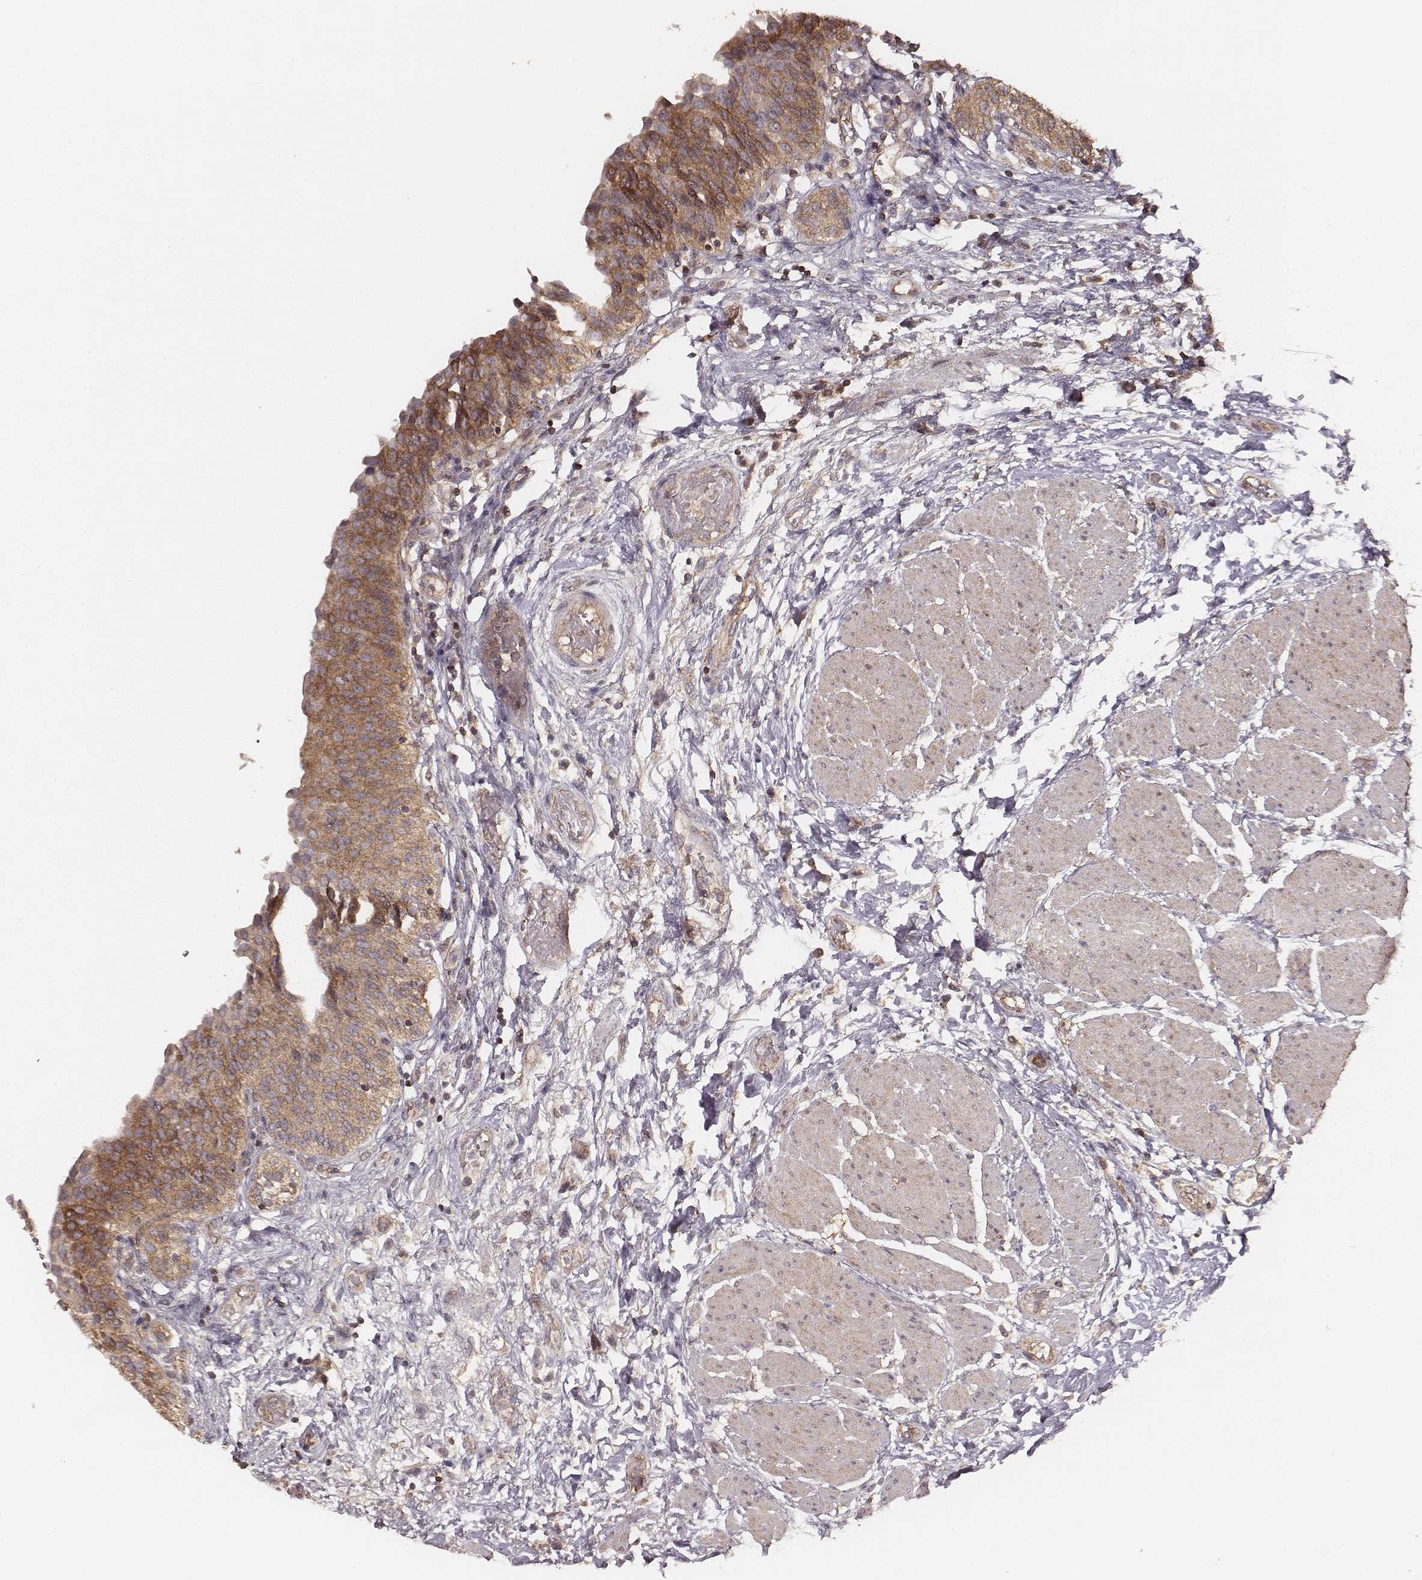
{"staining": {"intensity": "moderate", "quantity": ">75%", "location": "cytoplasmic/membranous"}, "tissue": "urinary bladder", "cell_type": "Urothelial cells", "image_type": "normal", "snomed": [{"axis": "morphology", "description": "Normal tissue, NOS"}, {"axis": "morphology", "description": "Metaplasia, NOS"}, {"axis": "topography", "description": "Urinary bladder"}], "caption": "Human urinary bladder stained with a protein marker reveals moderate staining in urothelial cells.", "gene": "CARS1", "patient": {"sex": "male", "age": 68}}